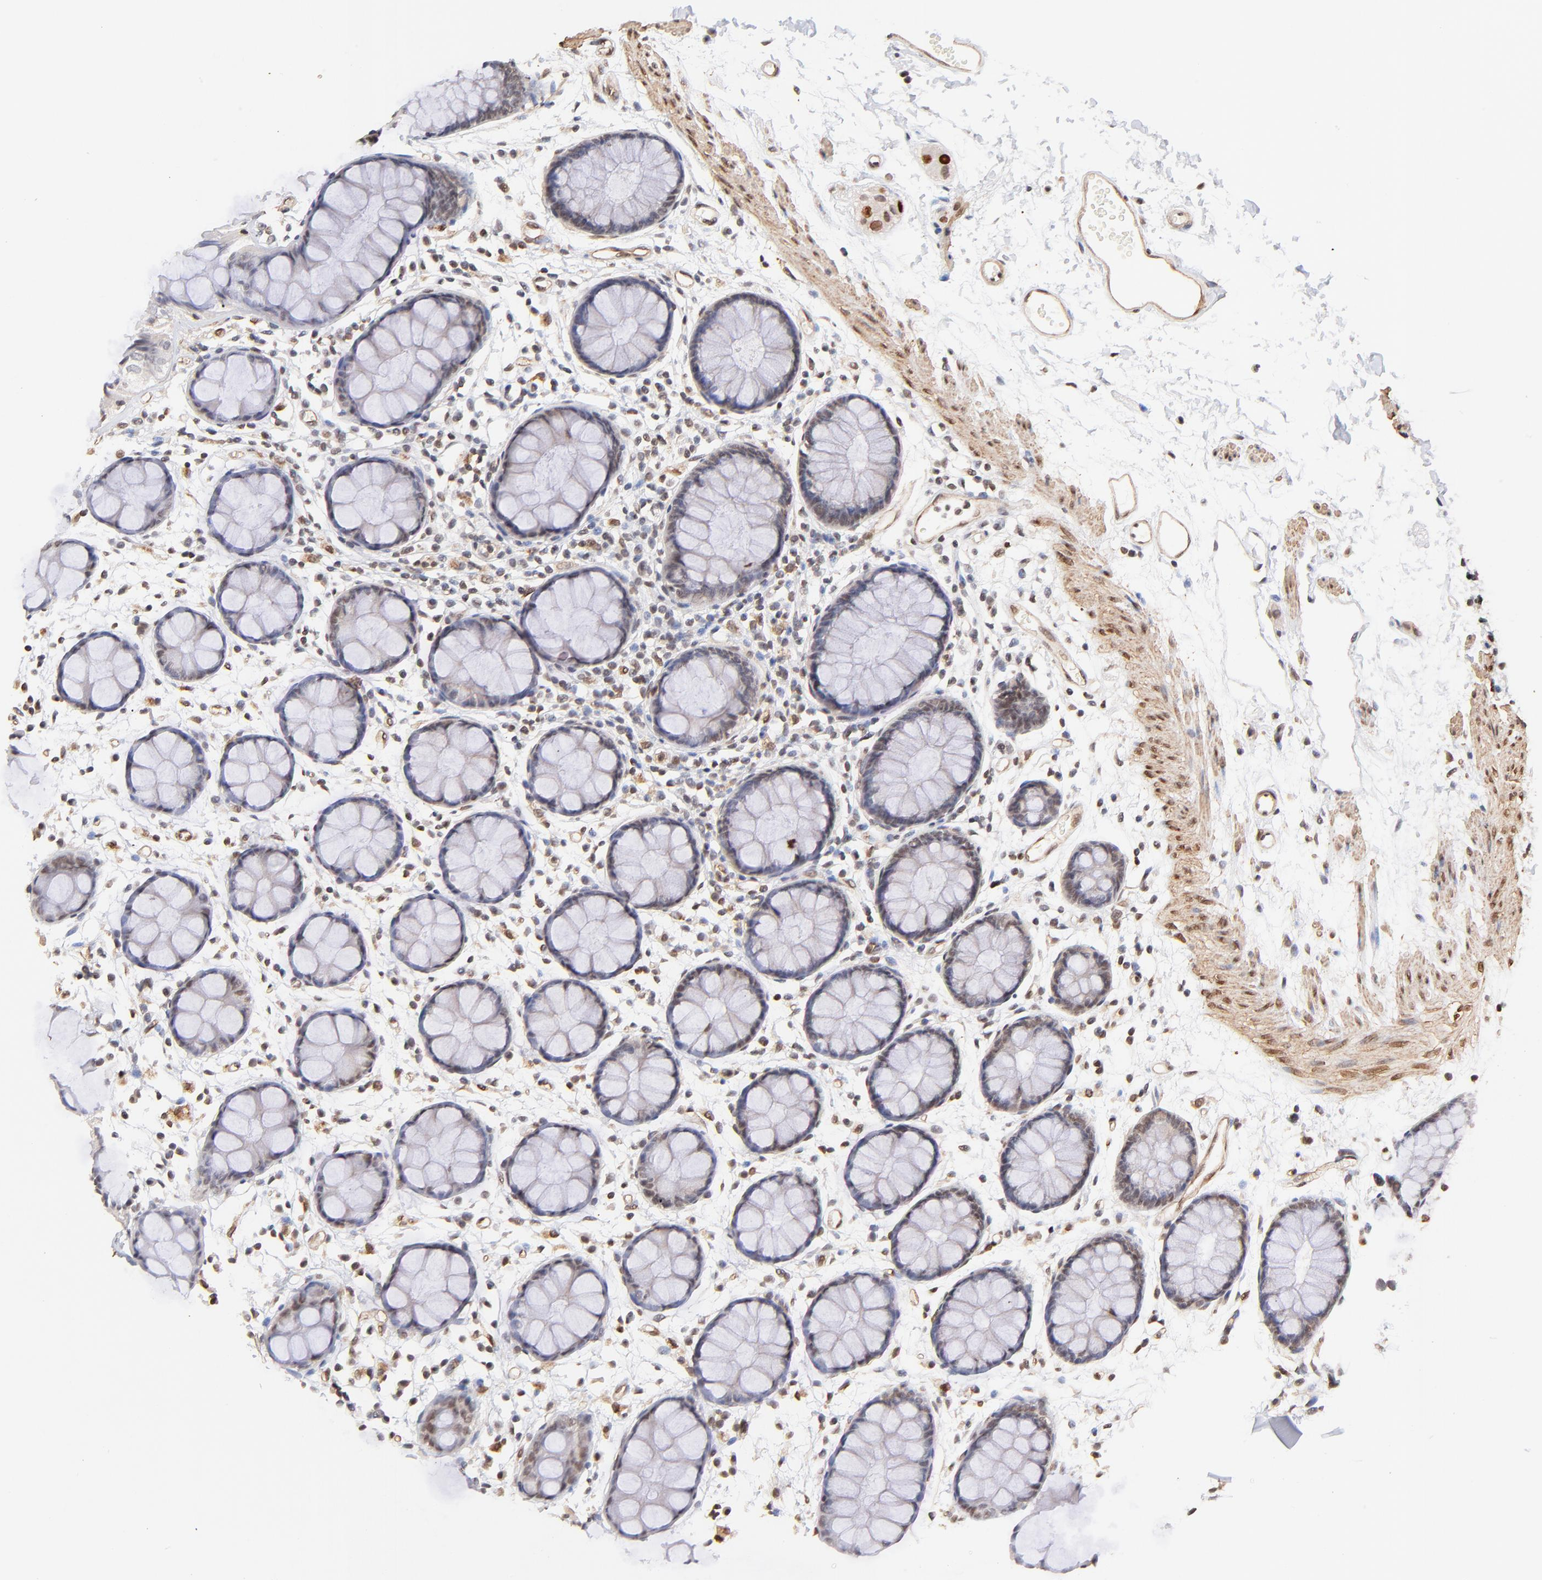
{"staining": {"intensity": "weak", "quantity": "<25%", "location": "nuclear"}, "tissue": "rectum", "cell_type": "Glandular cells", "image_type": "normal", "snomed": [{"axis": "morphology", "description": "Normal tissue, NOS"}, {"axis": "topography", "description": "Rectum"}], "caption": "DAB immunohistochemical staining of unremarkable human rectum shows no significant expression in glandular cells.", "gene": "ZFP92", "patient": {"sex": "female", "age": 66}}